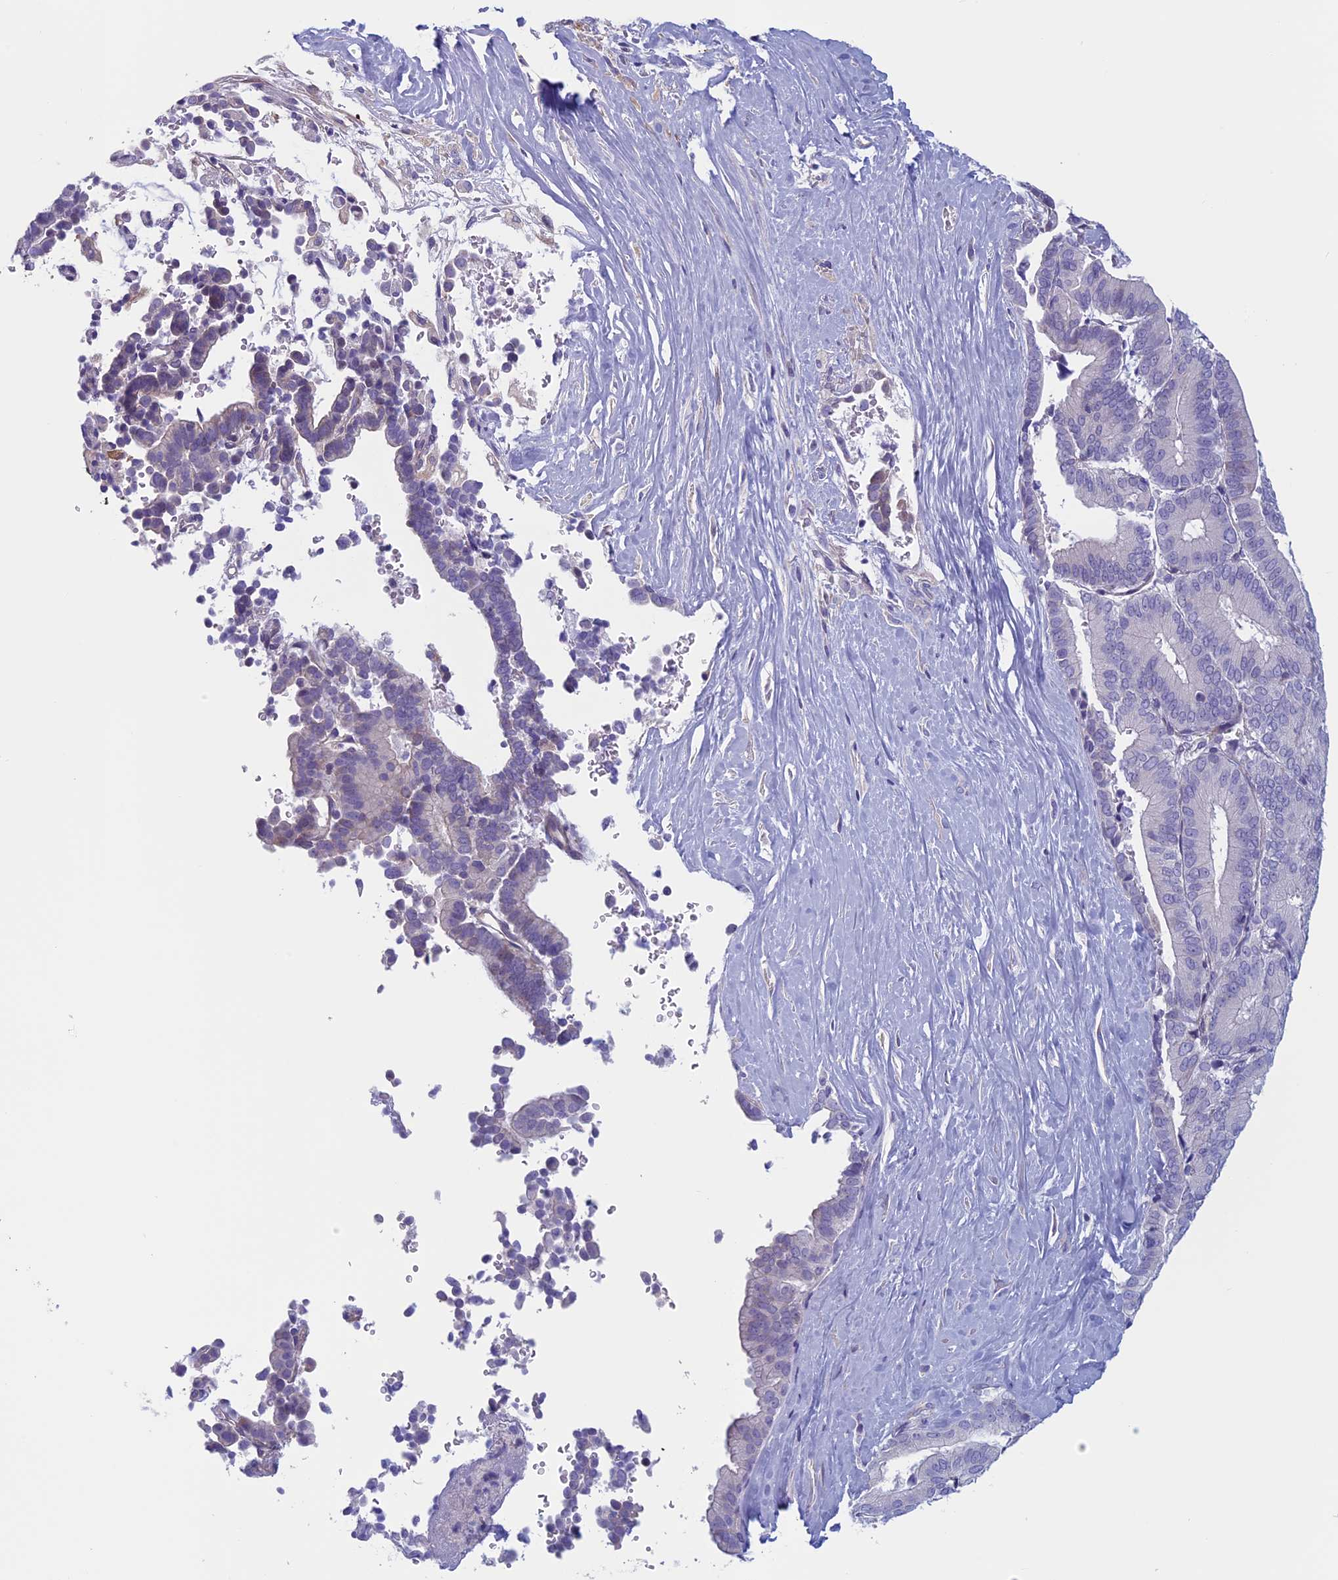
{"staining": {"intensity": "negative", "quantity": "none", "location": "none"}, "tissue": "liver cancer", "cell_type": "Tumor cells", "image_type": "cancer", "snomed": [{"axis": "morphology", "description": "Cholangiocarcinoma"}, {"axis": "topography", "description": "Liver"}], "caption": "IHC image of liver cholangiocarcinoma stained for a protein (brown), which displays no expression in tumor cells.", "gene": "CNOT6L", "patient": {"sex": "female", "age": 75}}